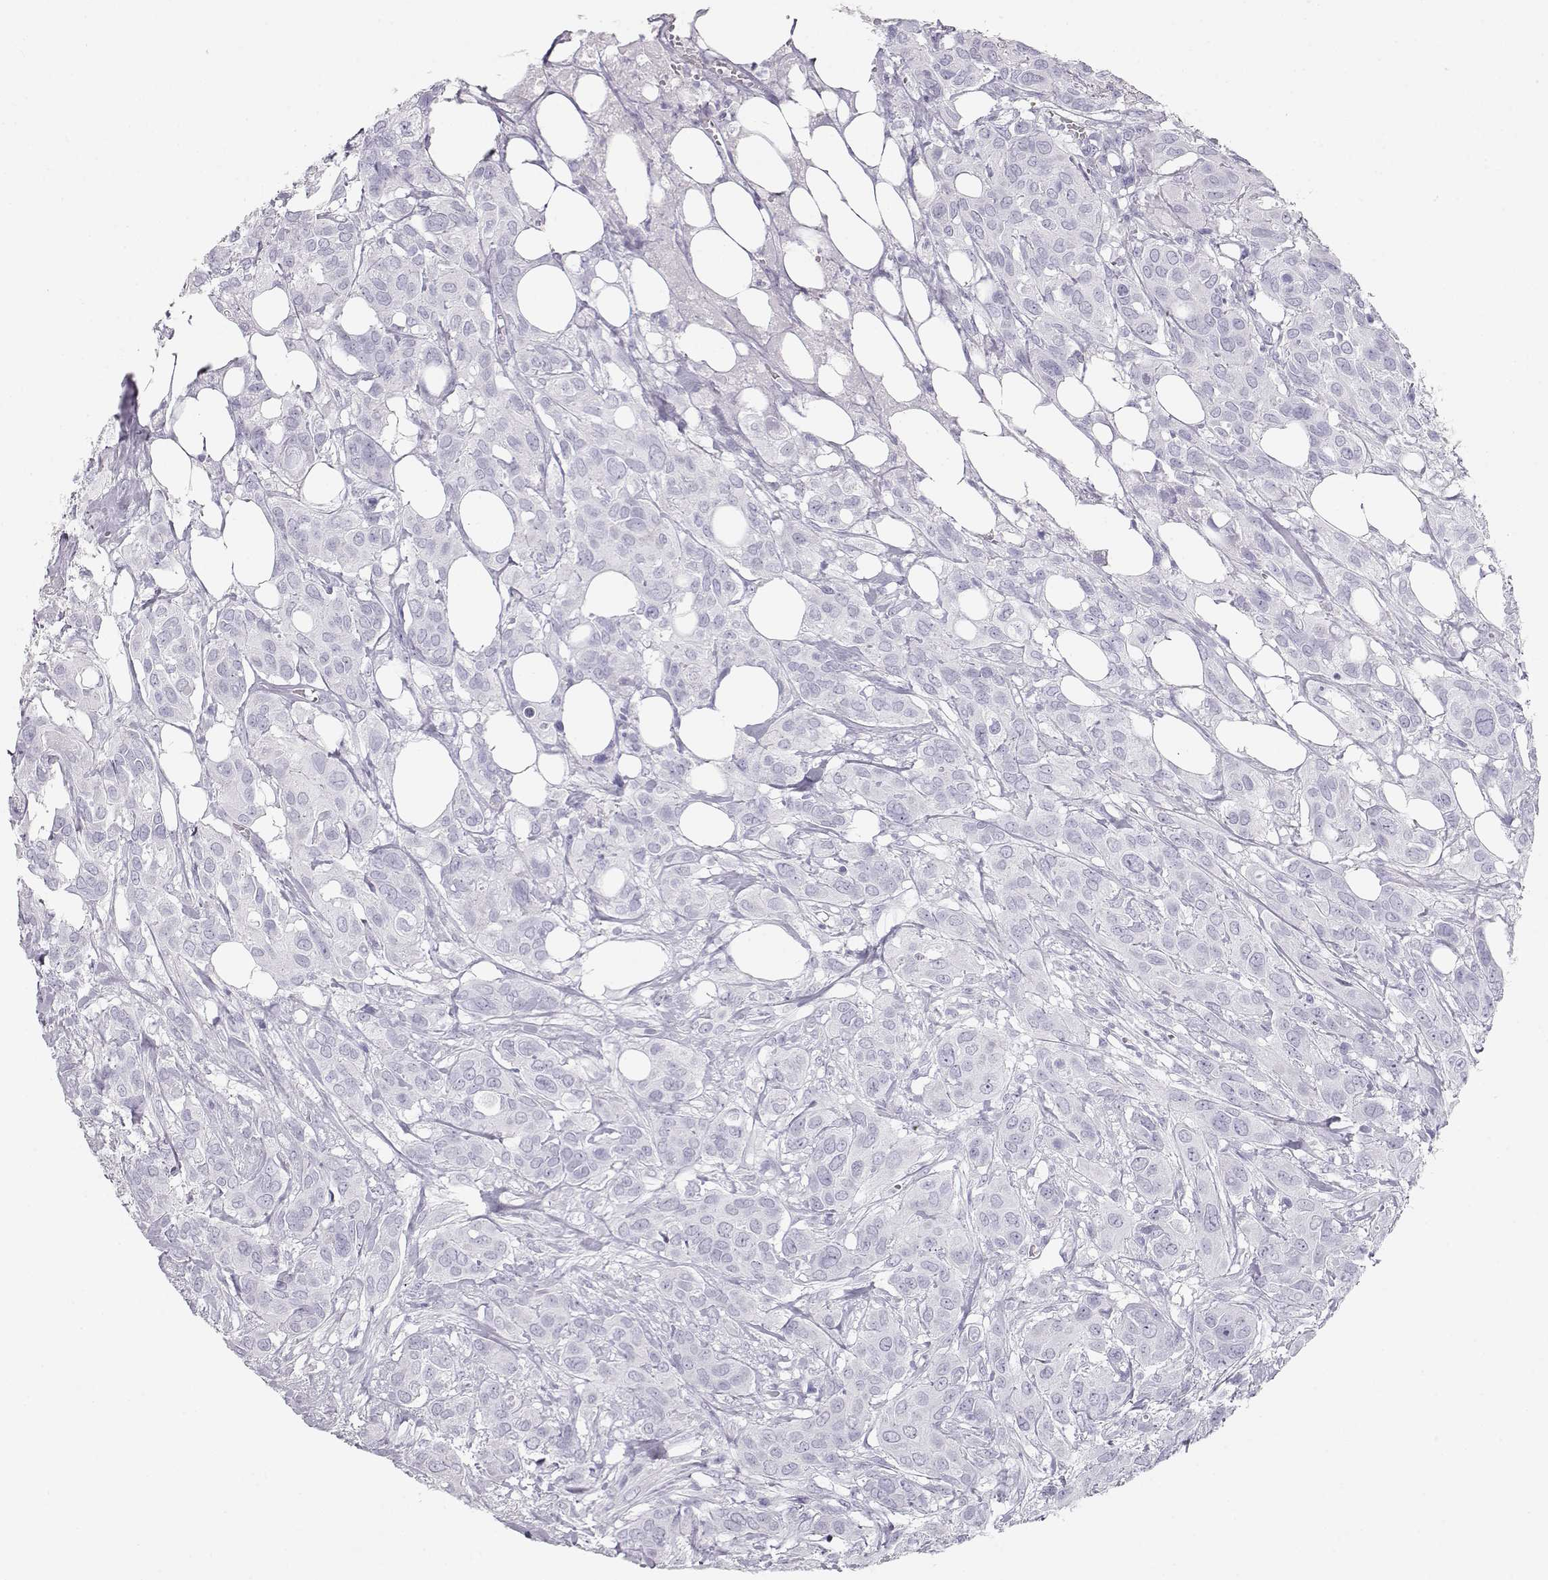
{"staining": {"intensity": "negative", "quantity": "none", "location": "none"}, "tissue": "urothelial cancer", "cell_type": "Tumor cells", "image_type": "cancer", "snomed": [{"axis": "morphology", "description": "Urothelial carcinoma, NOS"}, {"axis": "morphology", "description": "Urothelial carcinoma, High grade"}, {"axis": "topography", "description": "Urinary bladder"}], "caption": "High power microscopy histopathology image of an IHC histopathology image of urothelial cancer, revealing no significant expression in tumor cells.", "gene": "TKTL1", "patient": {"sex": "male", "age": 63}}